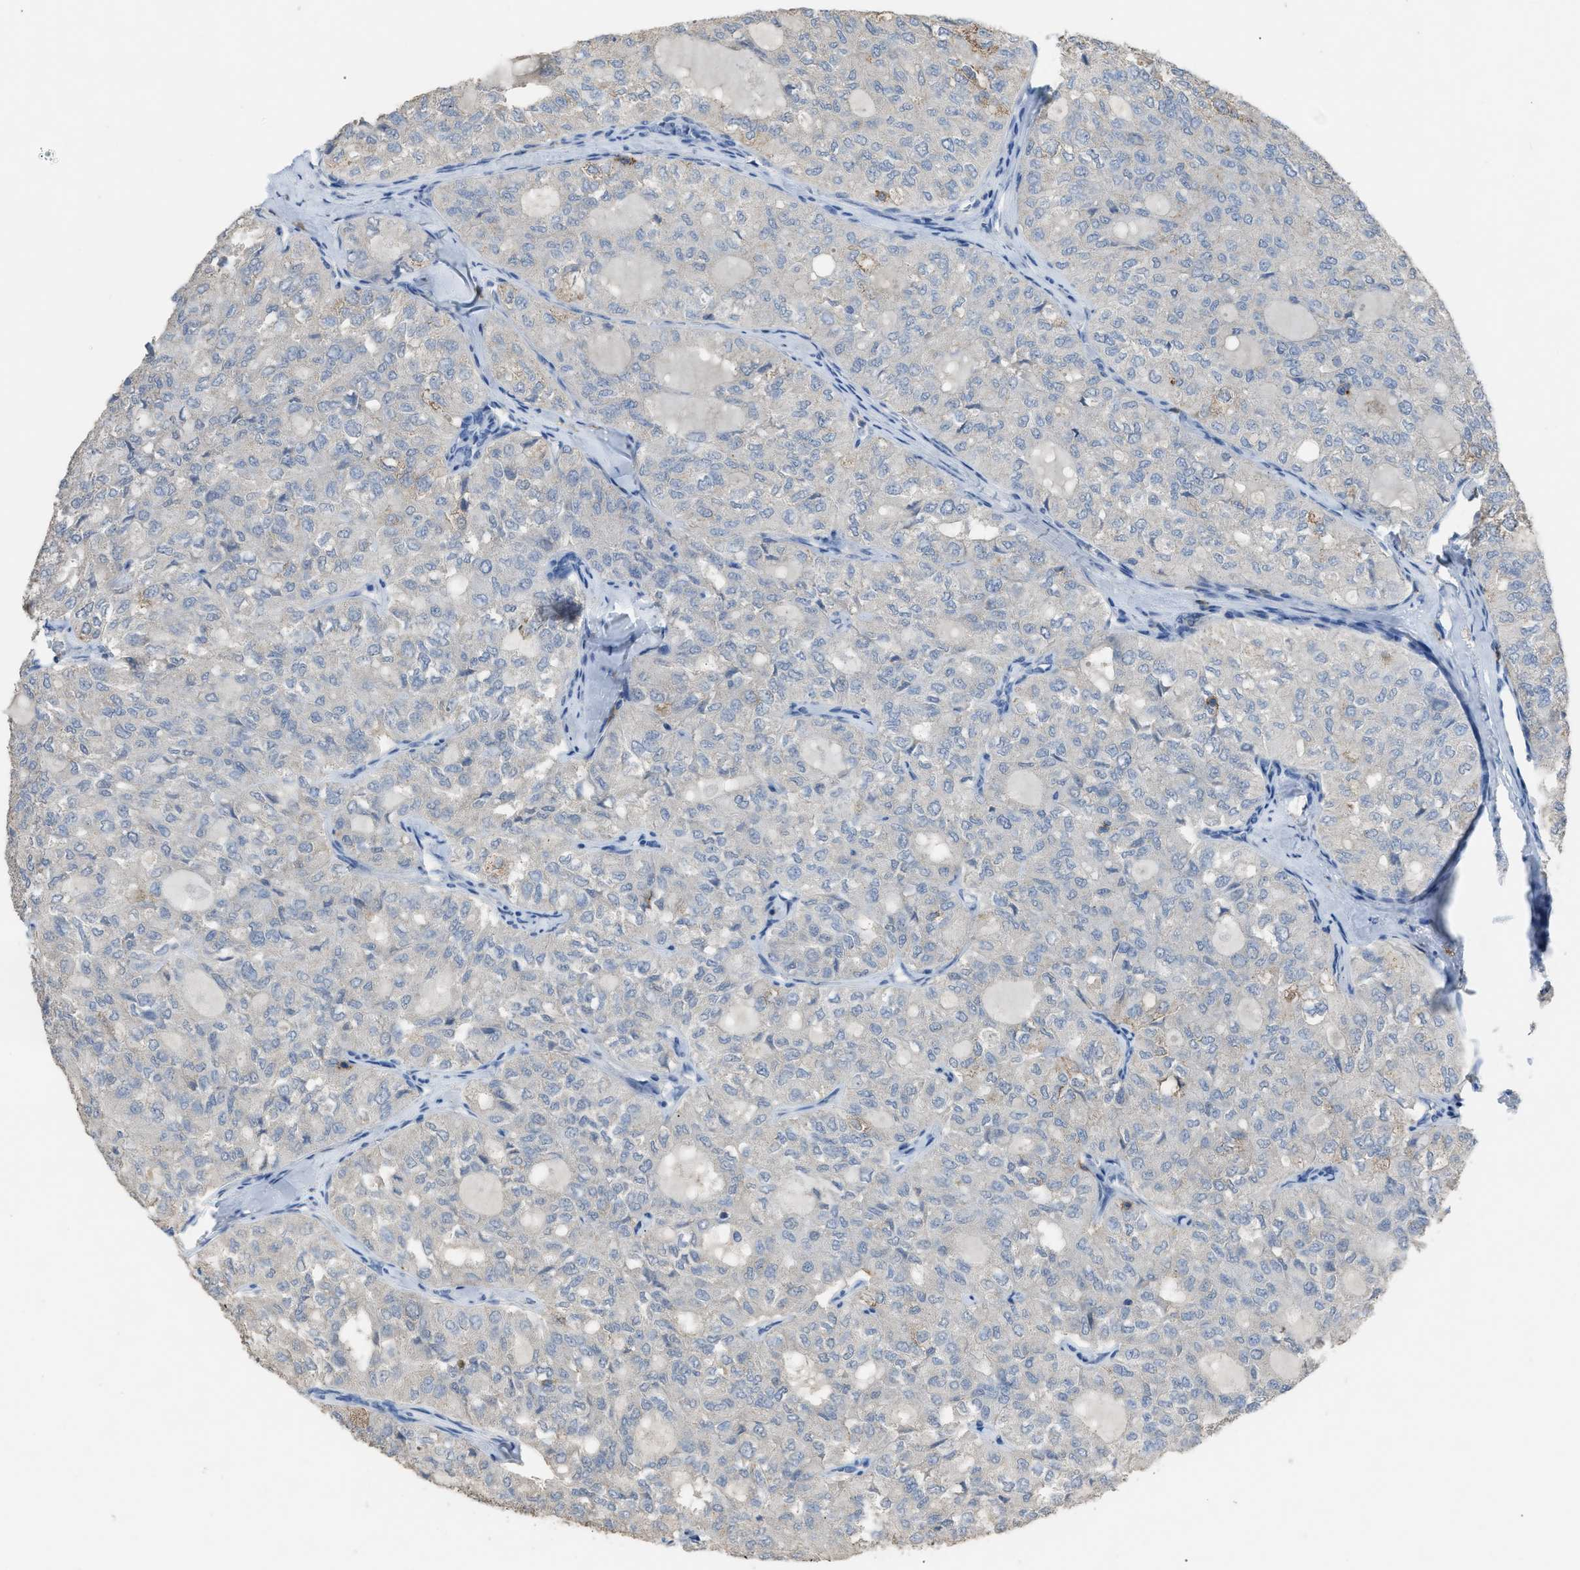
{"staining": {"intensity": "negative", "quantity": "none", "location": "none"}, "tissue": "thyroid cancer", "cell_type": "Tumor cells", "image_type": "cancer", "snomed": [{"axis": "morphology", "description": "Follicular adenoma carcinoma, NOS"}, {"axis": "topography", "description": "Thyroid gland"}], "caption": "Immunohistochemical staining of thyroid cancer (follicular adenoma carcinoma) reveals no significant staining in tumor cells.", "gene": "OR51E1", "patient": {"sex": "male", "age": 75}}